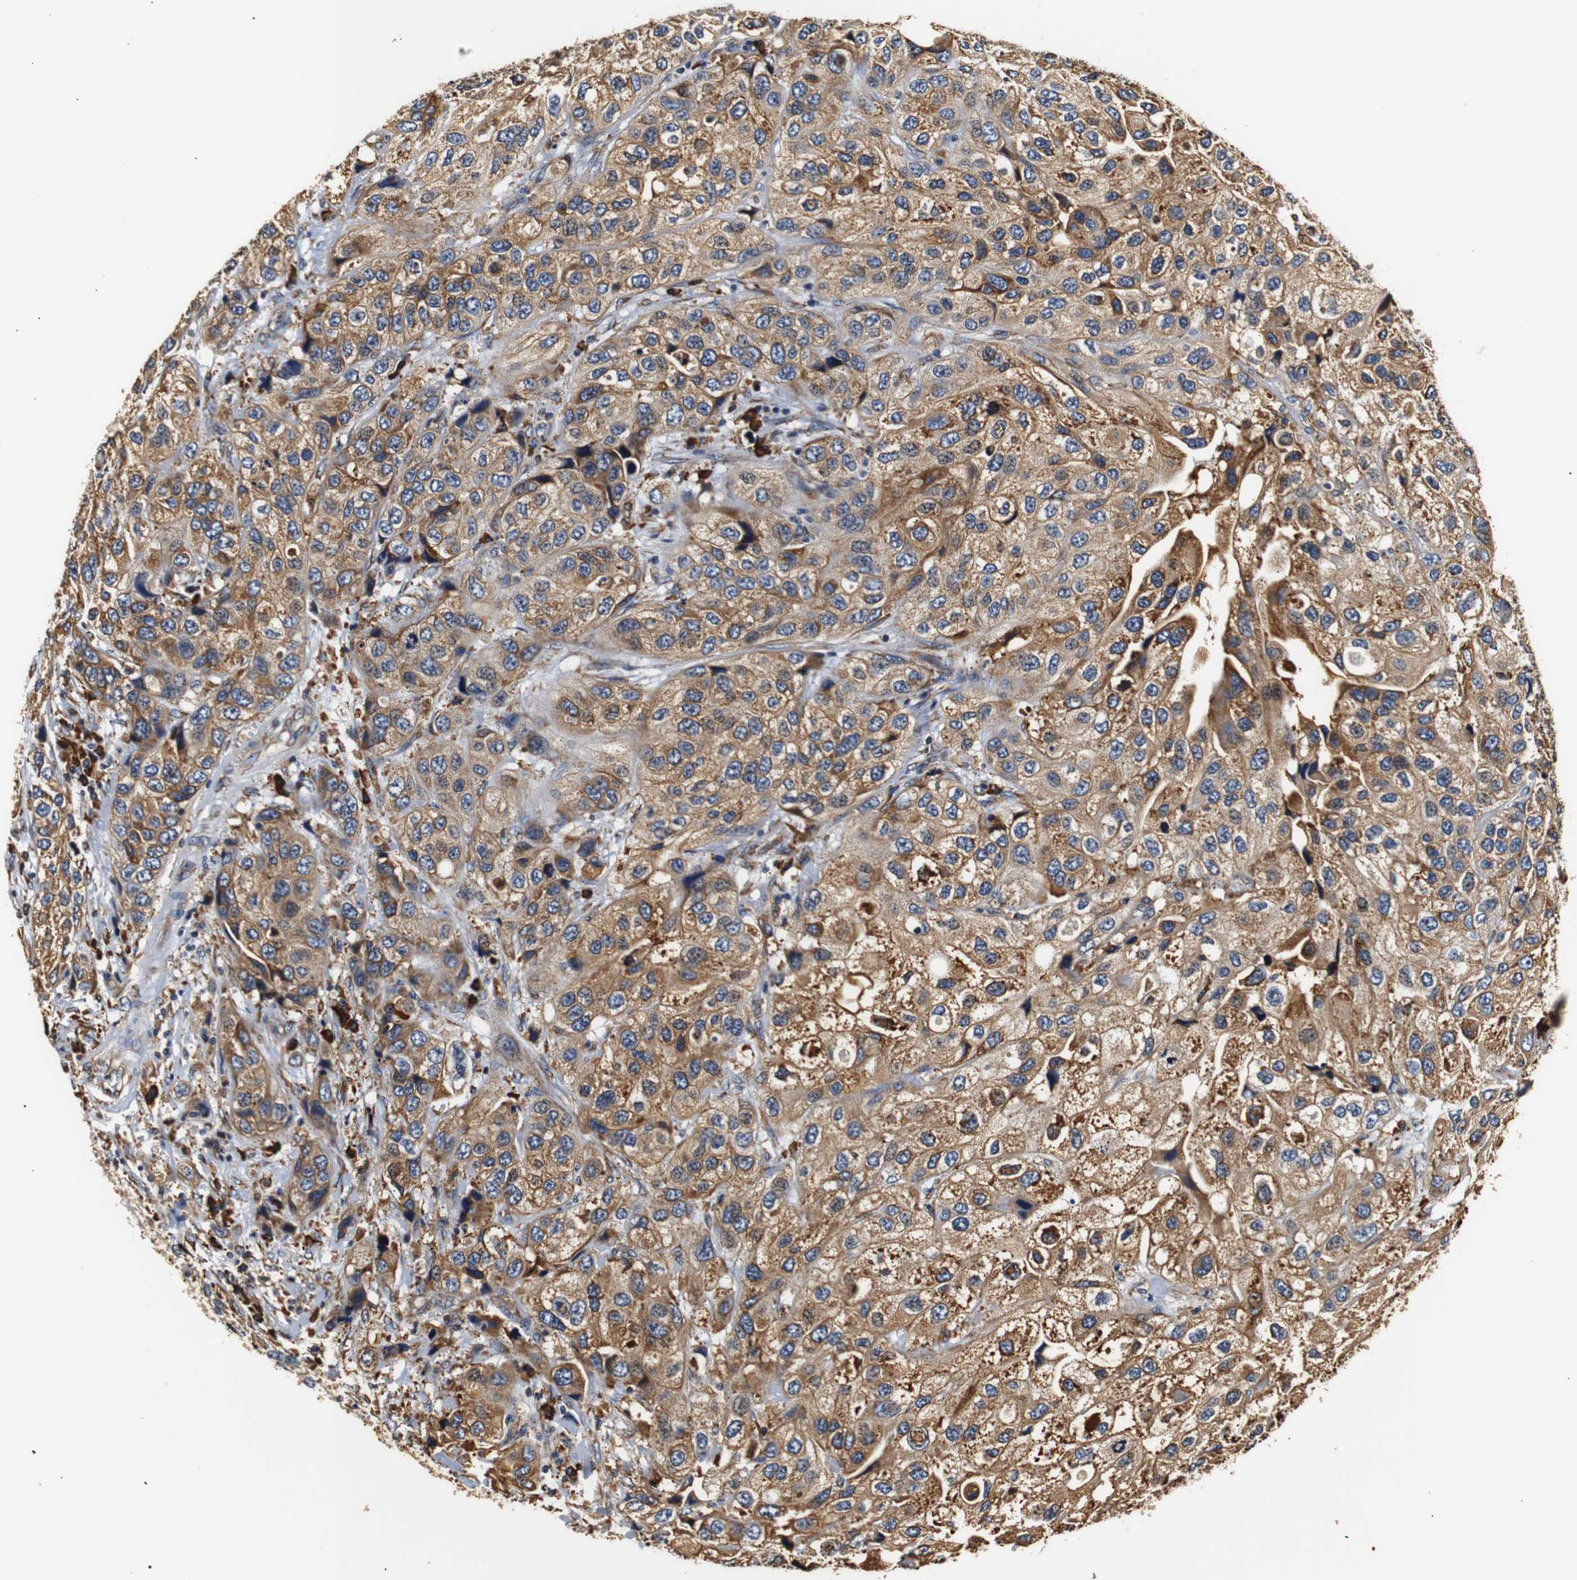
{"staining": {"intensity": "moderate", "quantity": ">75%", "location": "cytoplasmic/membranous"}, "tissue": "urothelial cancer", "cell_type": "Tumor cells", "image_type": "cancer", "snomed": [{"axis": "morphology", "description": "Urothelial carcinoma, High grade"}, {"axis": "topography", "description": "Urinary bladder"}], "caption": "Immunohistochemistry of urothelial carcinoma (high-grade) reveals medium levels of moderate cytoplasmic/membranous expression in about >75% of tumor cells.", "gene": "HHIP", "patient": {"sex": "female", "age": 64}}